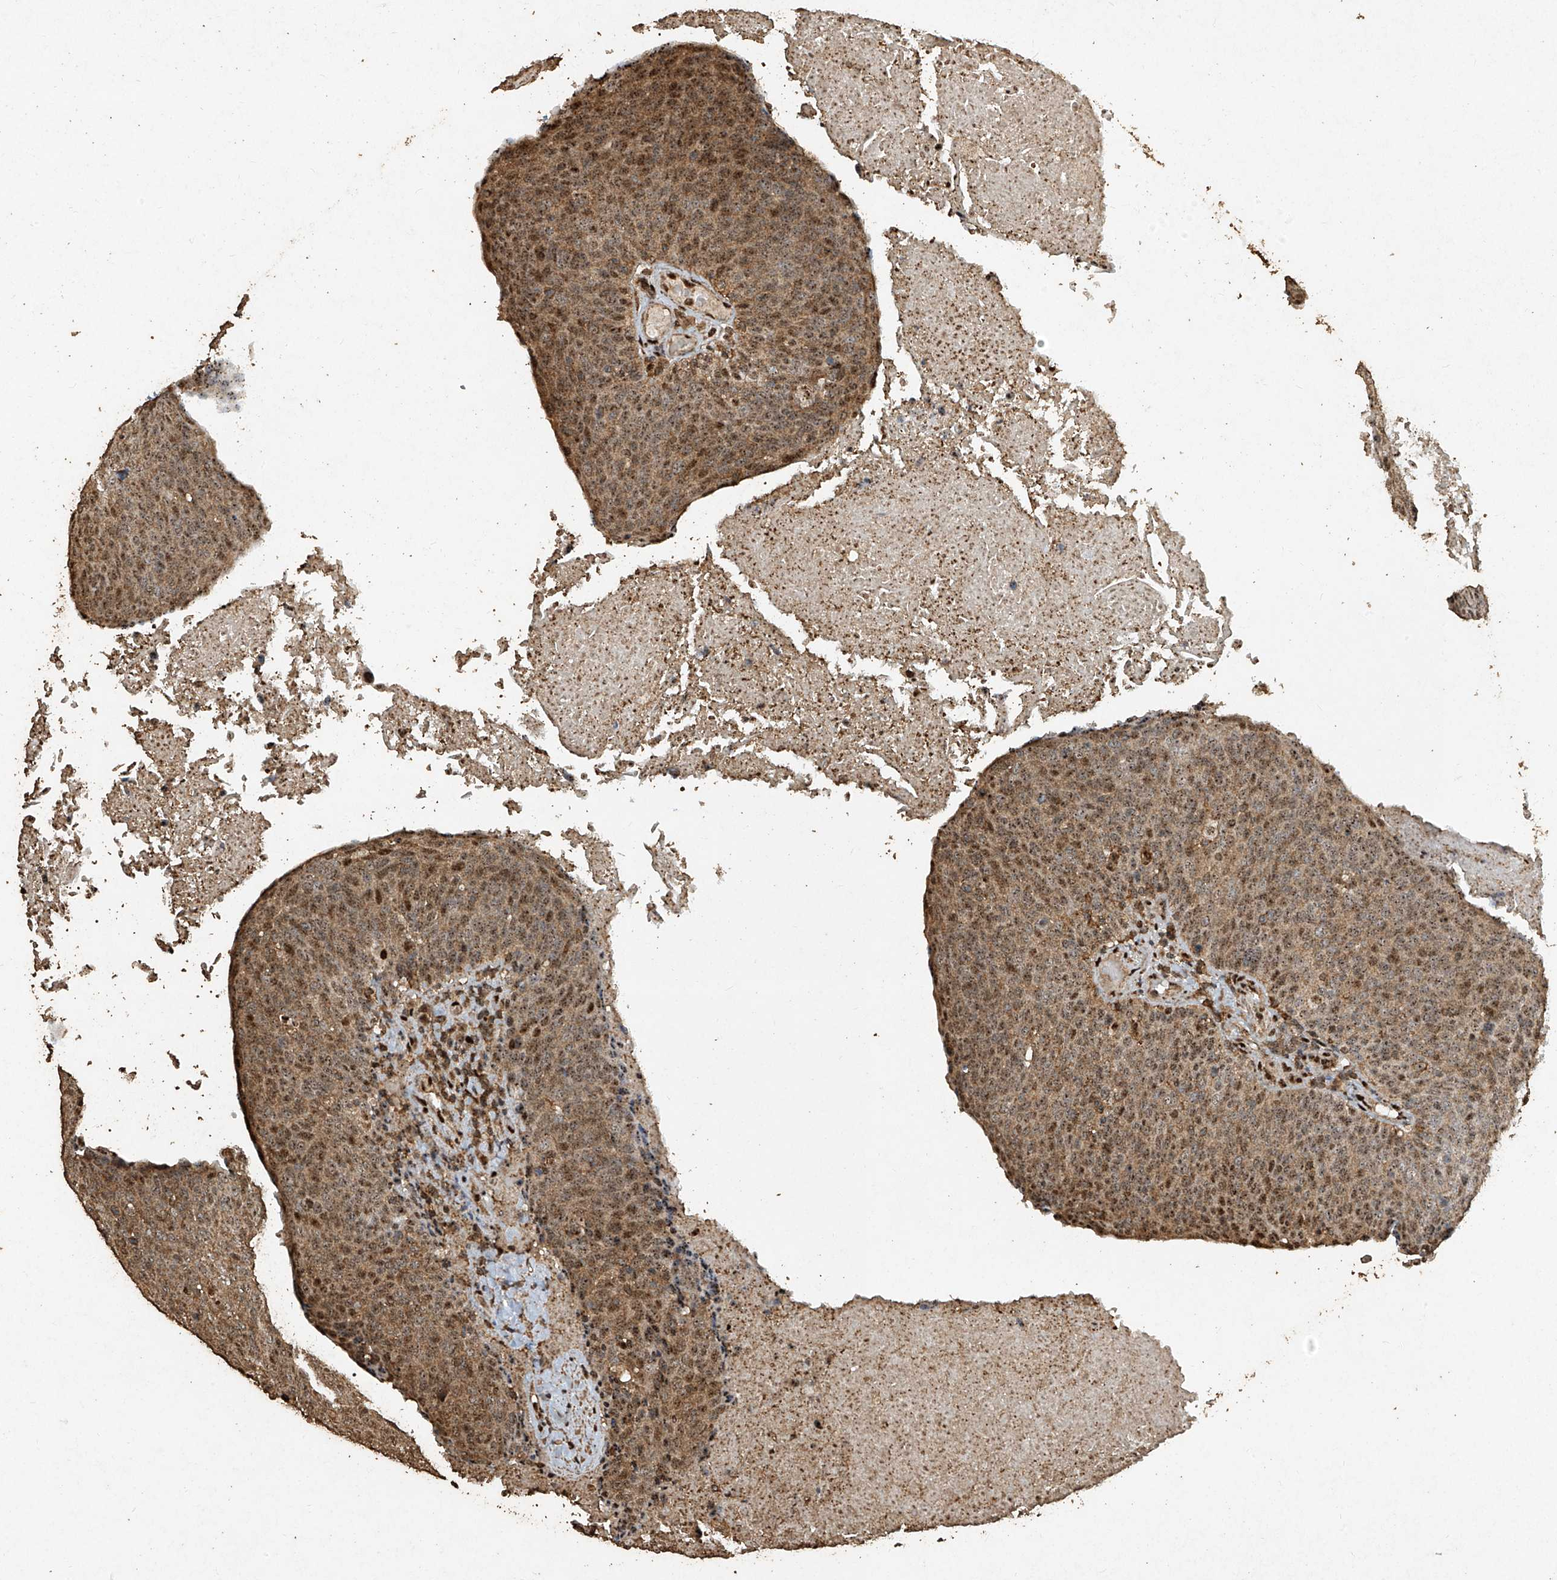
{"staining": {"intensity": "moderate", "quantity": ">75%", "location": "nuclear"}, "tissue": "head and neck cancer", "cell_type": "Tumor cells", "image_type": "cancer", "snomed": [{"axis": "morphology", "description": "Squamous cell carcinoma, NOS"}, {"axis": "morphology", "description": "Squamous cell carcinoma, metastatic, NOS"}, {"axis": "topography", "description": "Lymph node"}, {"axis": "topography", "description": "Head-Neck"}], "caption": "Moderate nuclear protein staining is appreciated in about >75% of tumor cells in head and neck cancer (squamous cell carcinoma). Using DAB (3,3'-diaminobenzidine) (brown) and hematoxylin (blue) stains, captured at high magnification using brightfield microscopy.", "gene": "ERBB3", "patient": {"sex": "male", "age": 62}}